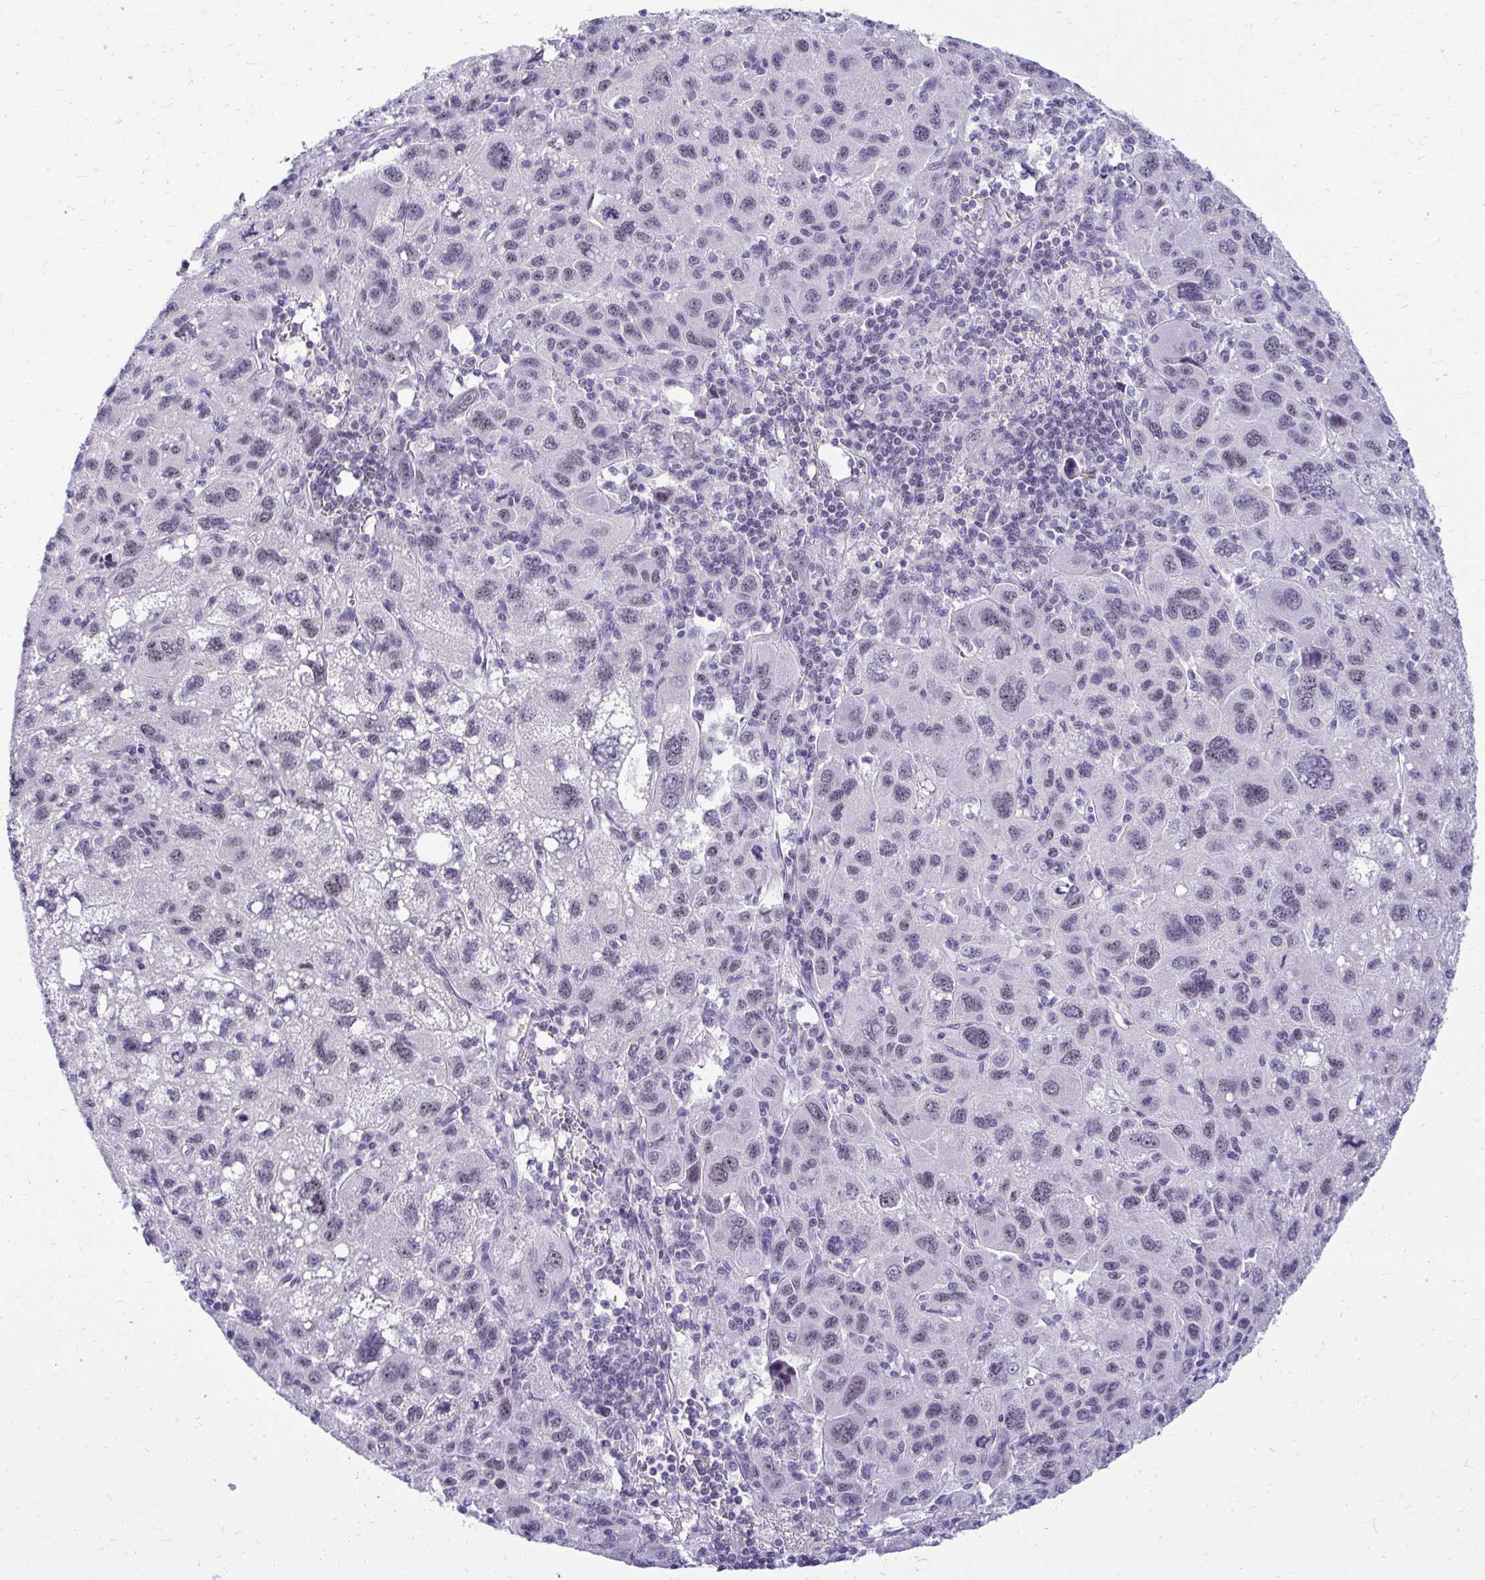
{"staining": {"intensity": "negative", "quantity": "none", "location": "none"}, "tissue": "liver cancer", "cell_type": "Tumor cells", "image_type": "cancer", "snomed": [{"axis": "morphology", "description": "Carcinoma, Hepatocellular, NOS"}, {"axis": "topography", "description": "Liver"}], "caption": "A micrograph of liver cancer stained for a protein reveals no brown staining in tumor cells.", "gene": "NIFK", "patient": {"sex": "female", "age": 77}}